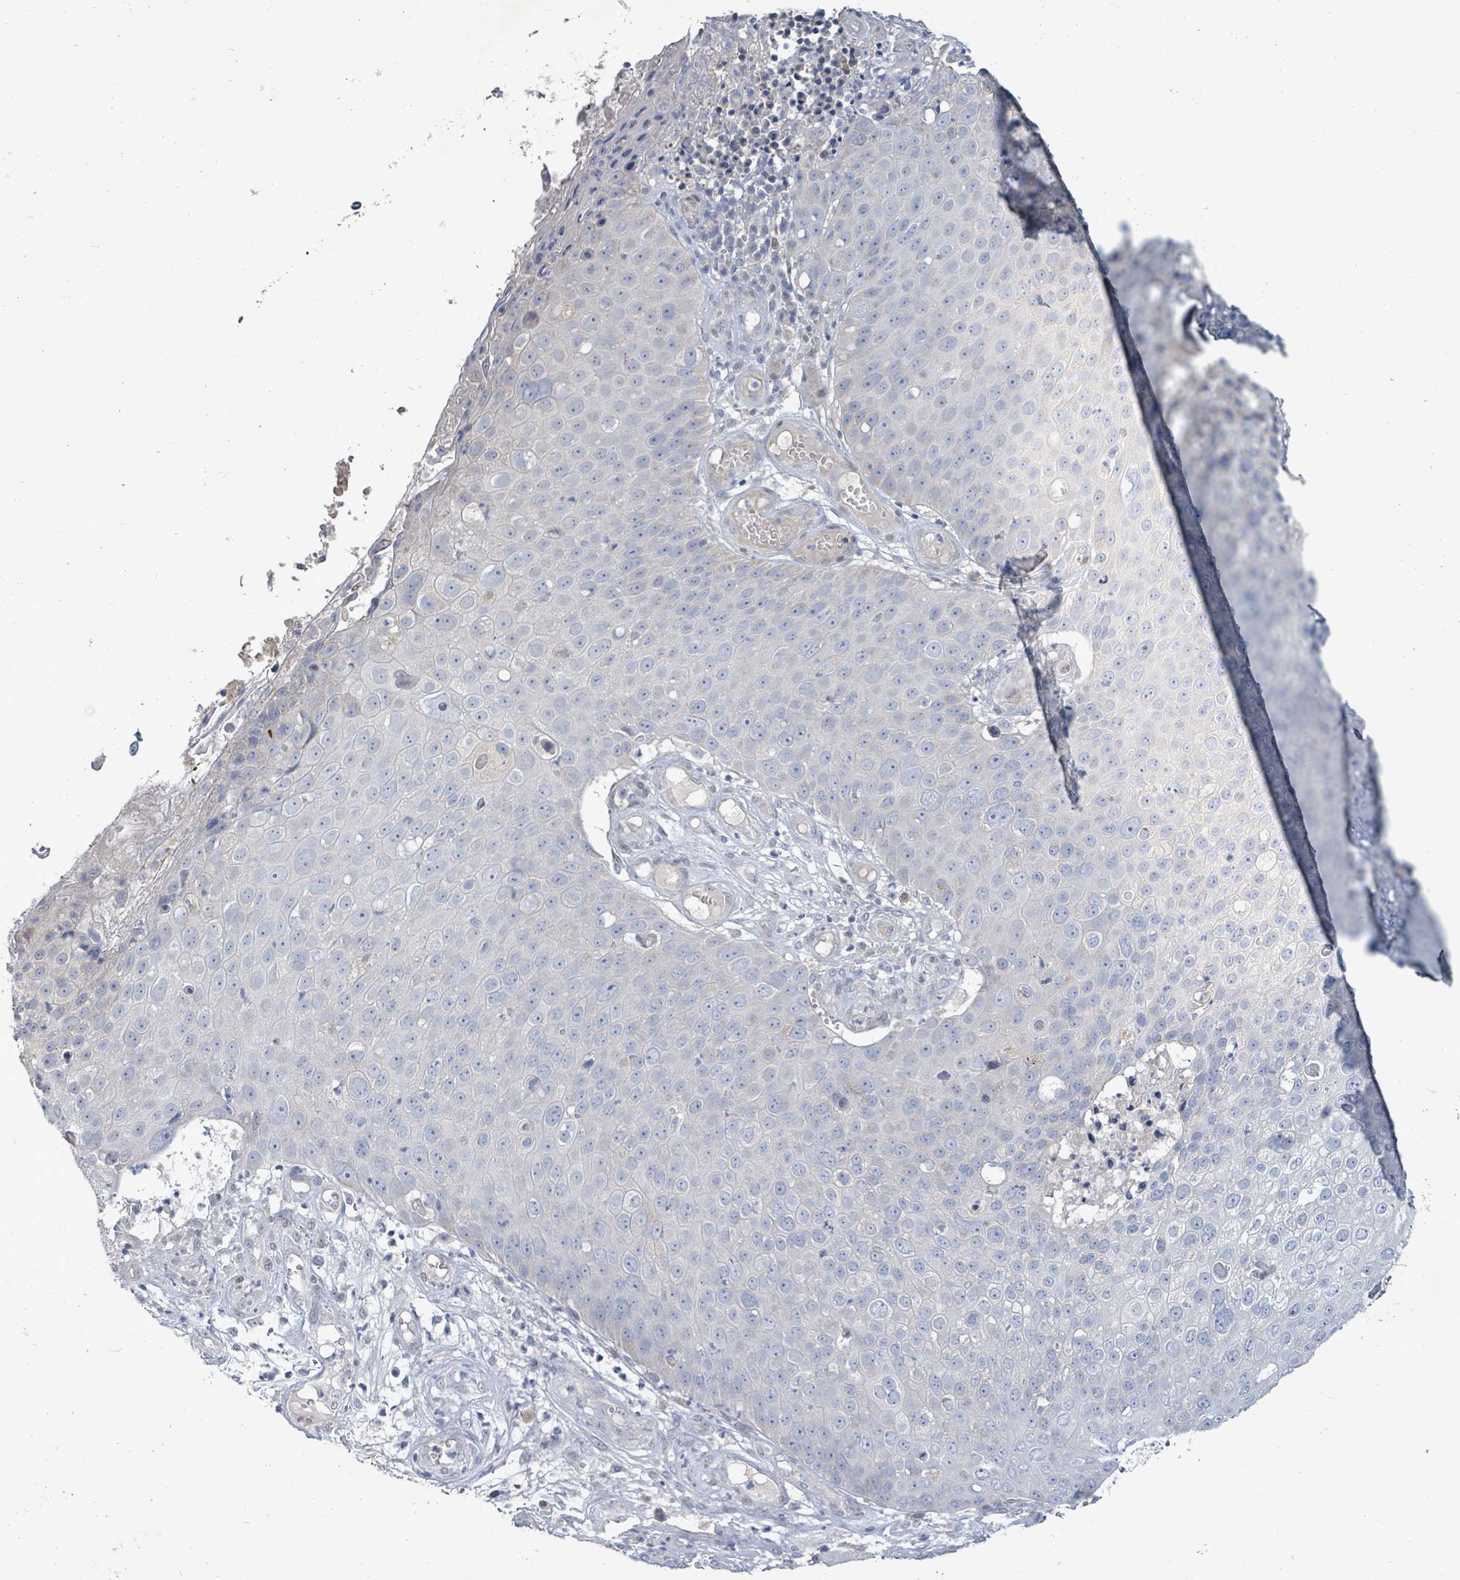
{"staining": {"intensity": "negative", "quantity": "none", "location": "none"}, "tissue": "skin cancer", "cell_type": "Tumor cells", "image_type": "cancer", "snomed": [{"axis": "morphology", "description": "Squamous cell carcinoma, NOS"}, {"axis": "topography", "description": "Skin"}], "caption": "There is no significant expression in tumor cells of squamous cell carcinoma (skin).", "gene": "ZFPM1", "patient": {"sex": "male", "age": 71}}